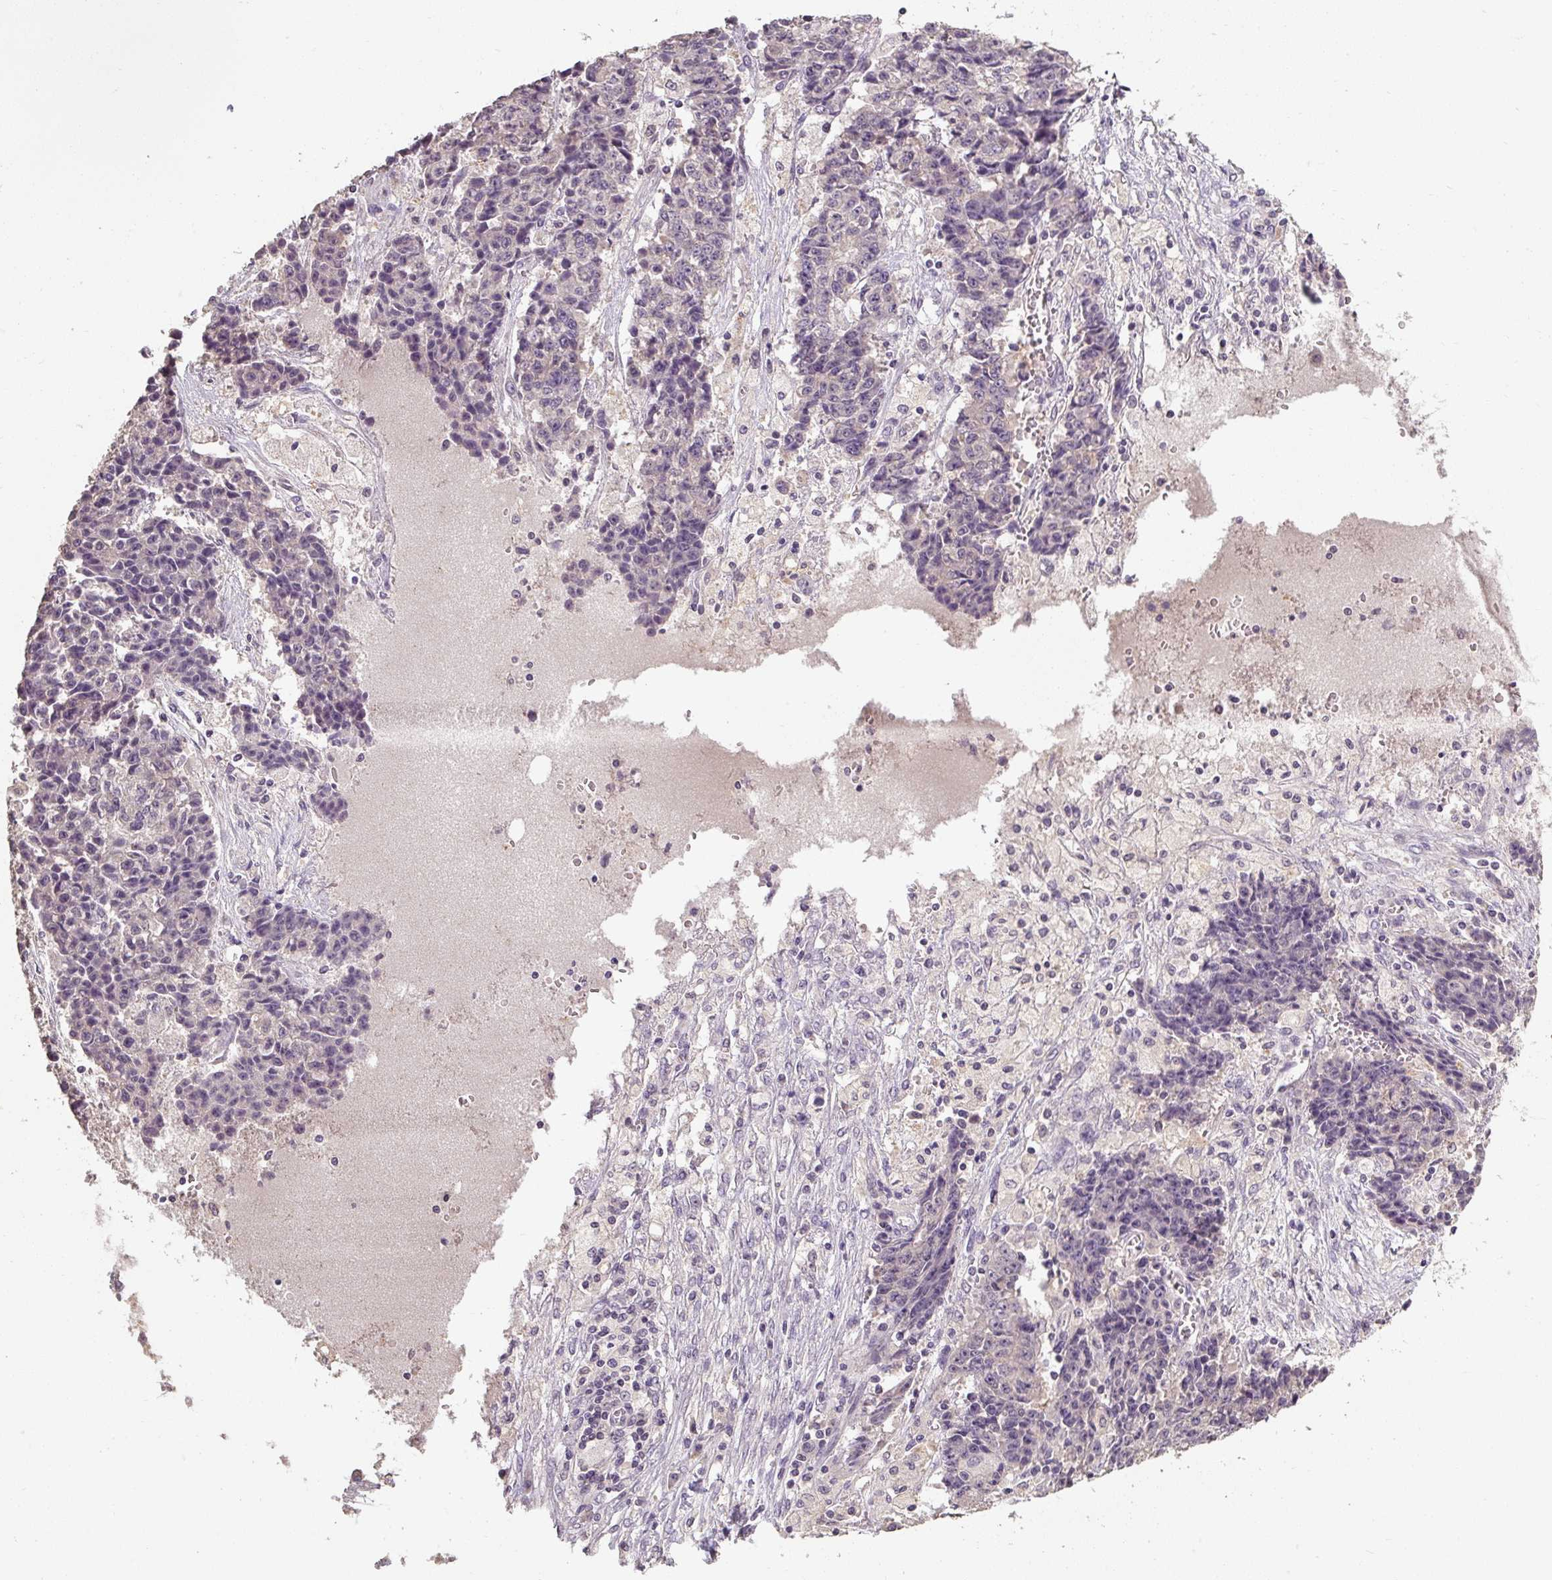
{"staining": {"intensity": "weak", "quantity": "25%-75%", "location": "cytoplasmic/membranous"}, "tissue": "ovarian cancer", "cell_type": "Tumor cells", "image_type": "cancer", "snomed": [{"axis": "morphology", "description": "Carcinoma, endometroid"}, {"axis": "topography", "description": "Ovary"}], "caption": "This is an image of IHC staining of ovarian endometroid carcinoma, which shows weak expression in the cytoplasmic/membranous of tumor cells.", "gene": "CFAP65", "patient": {"sex": "female", "age": 42}}